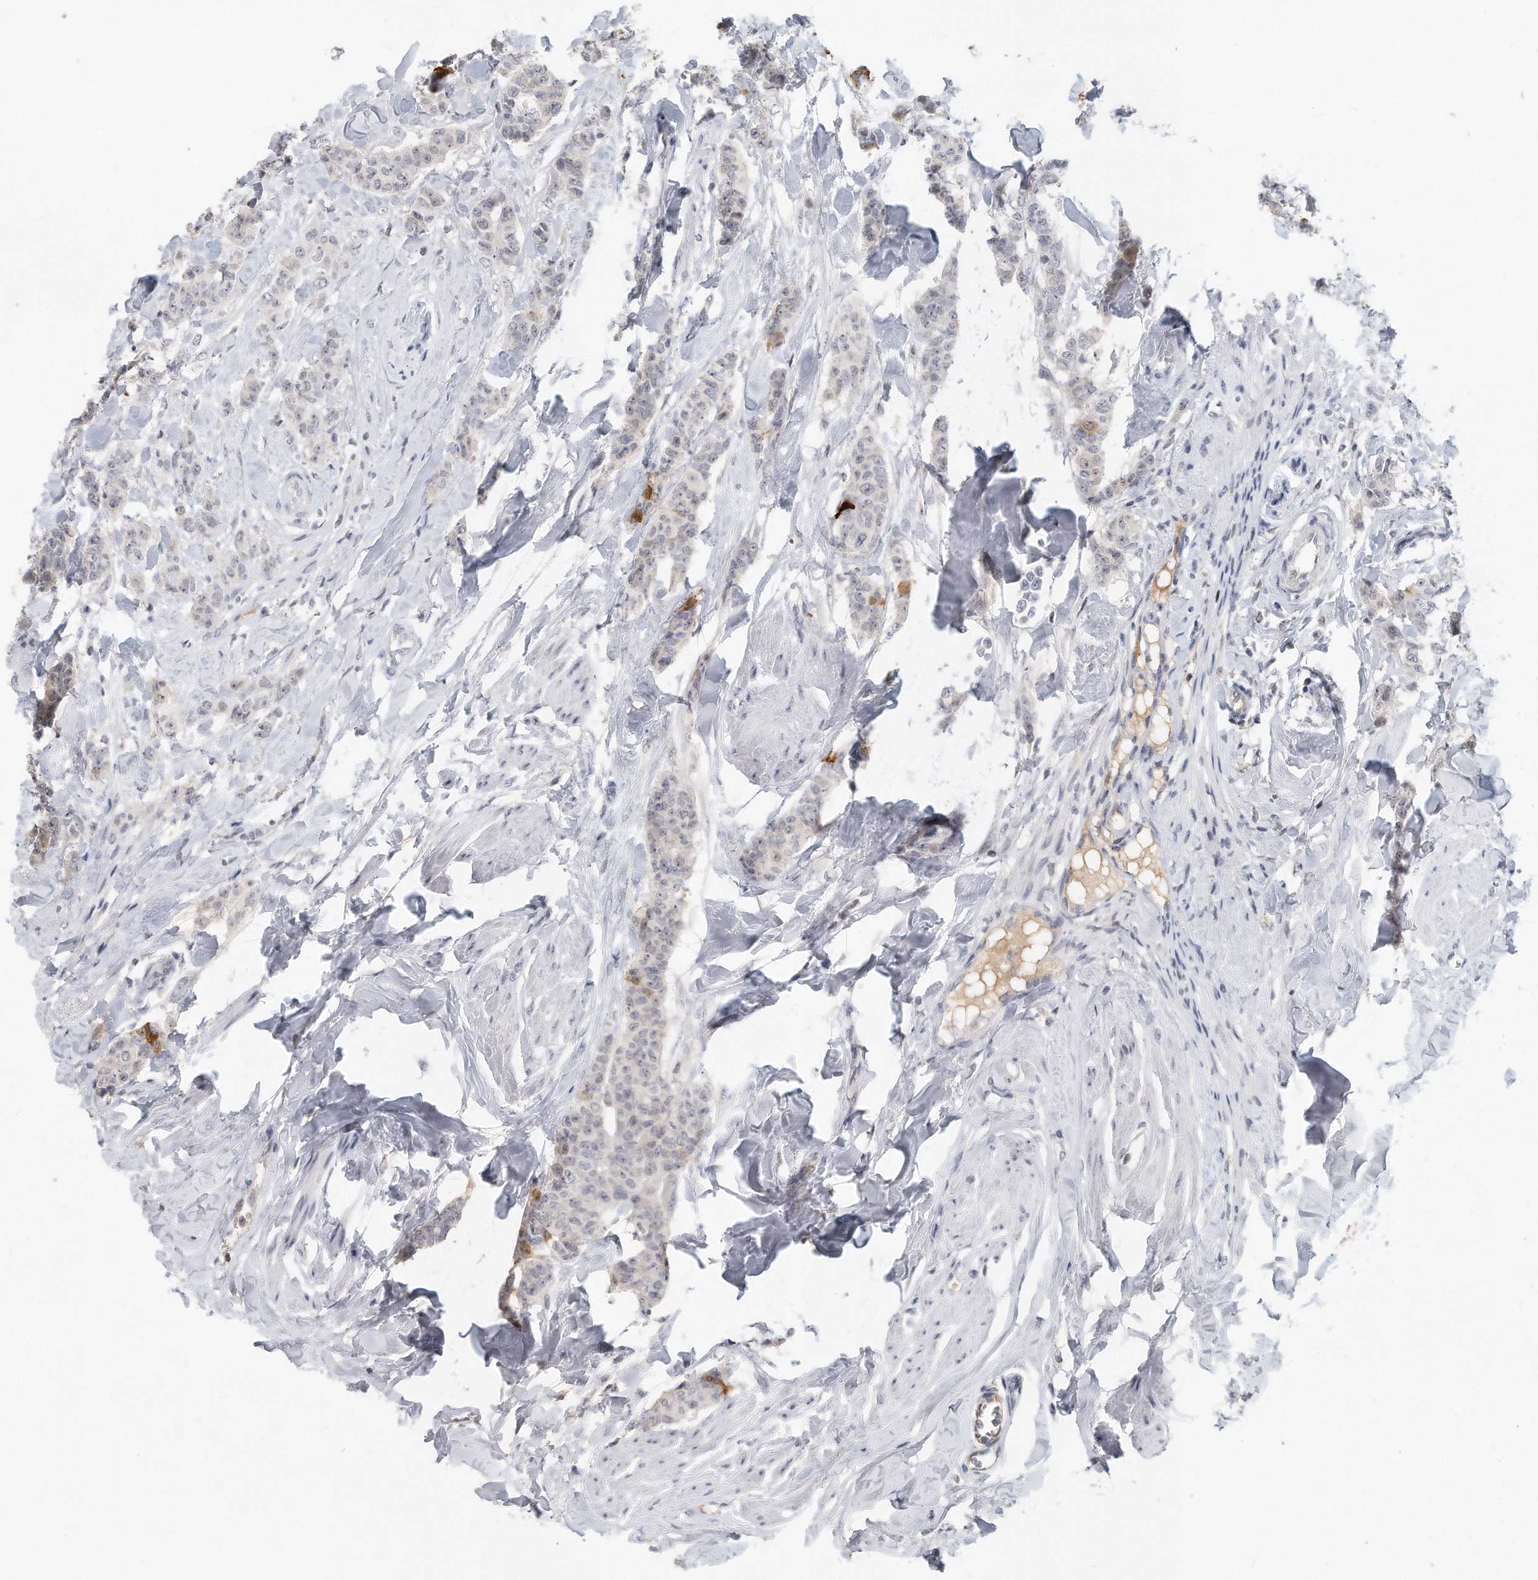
{"staining": {"intensity": "strong", "quantity": "<25%", "location": "cytoplasmic/membranous"}, "tissue": "breast cancer", "cell_type": "Tumor cells", "image_type": "cancer", "snomed": [{"axis": "morphology", "description": "Duct carcinoma"}, {"axis": "topography", "description": "Breast"}], "caption": "This photomicrograph exhibits intraductal carcinoma (breast) stained with immunohistochemistry to label a protein in brown. The cytoplasmic/membranous of tumor cells show strong positivity for the protein. Nuclei are counter-stained blue.", "gene": "DDX43", "patient": {"sex": "female", "age": 40}}